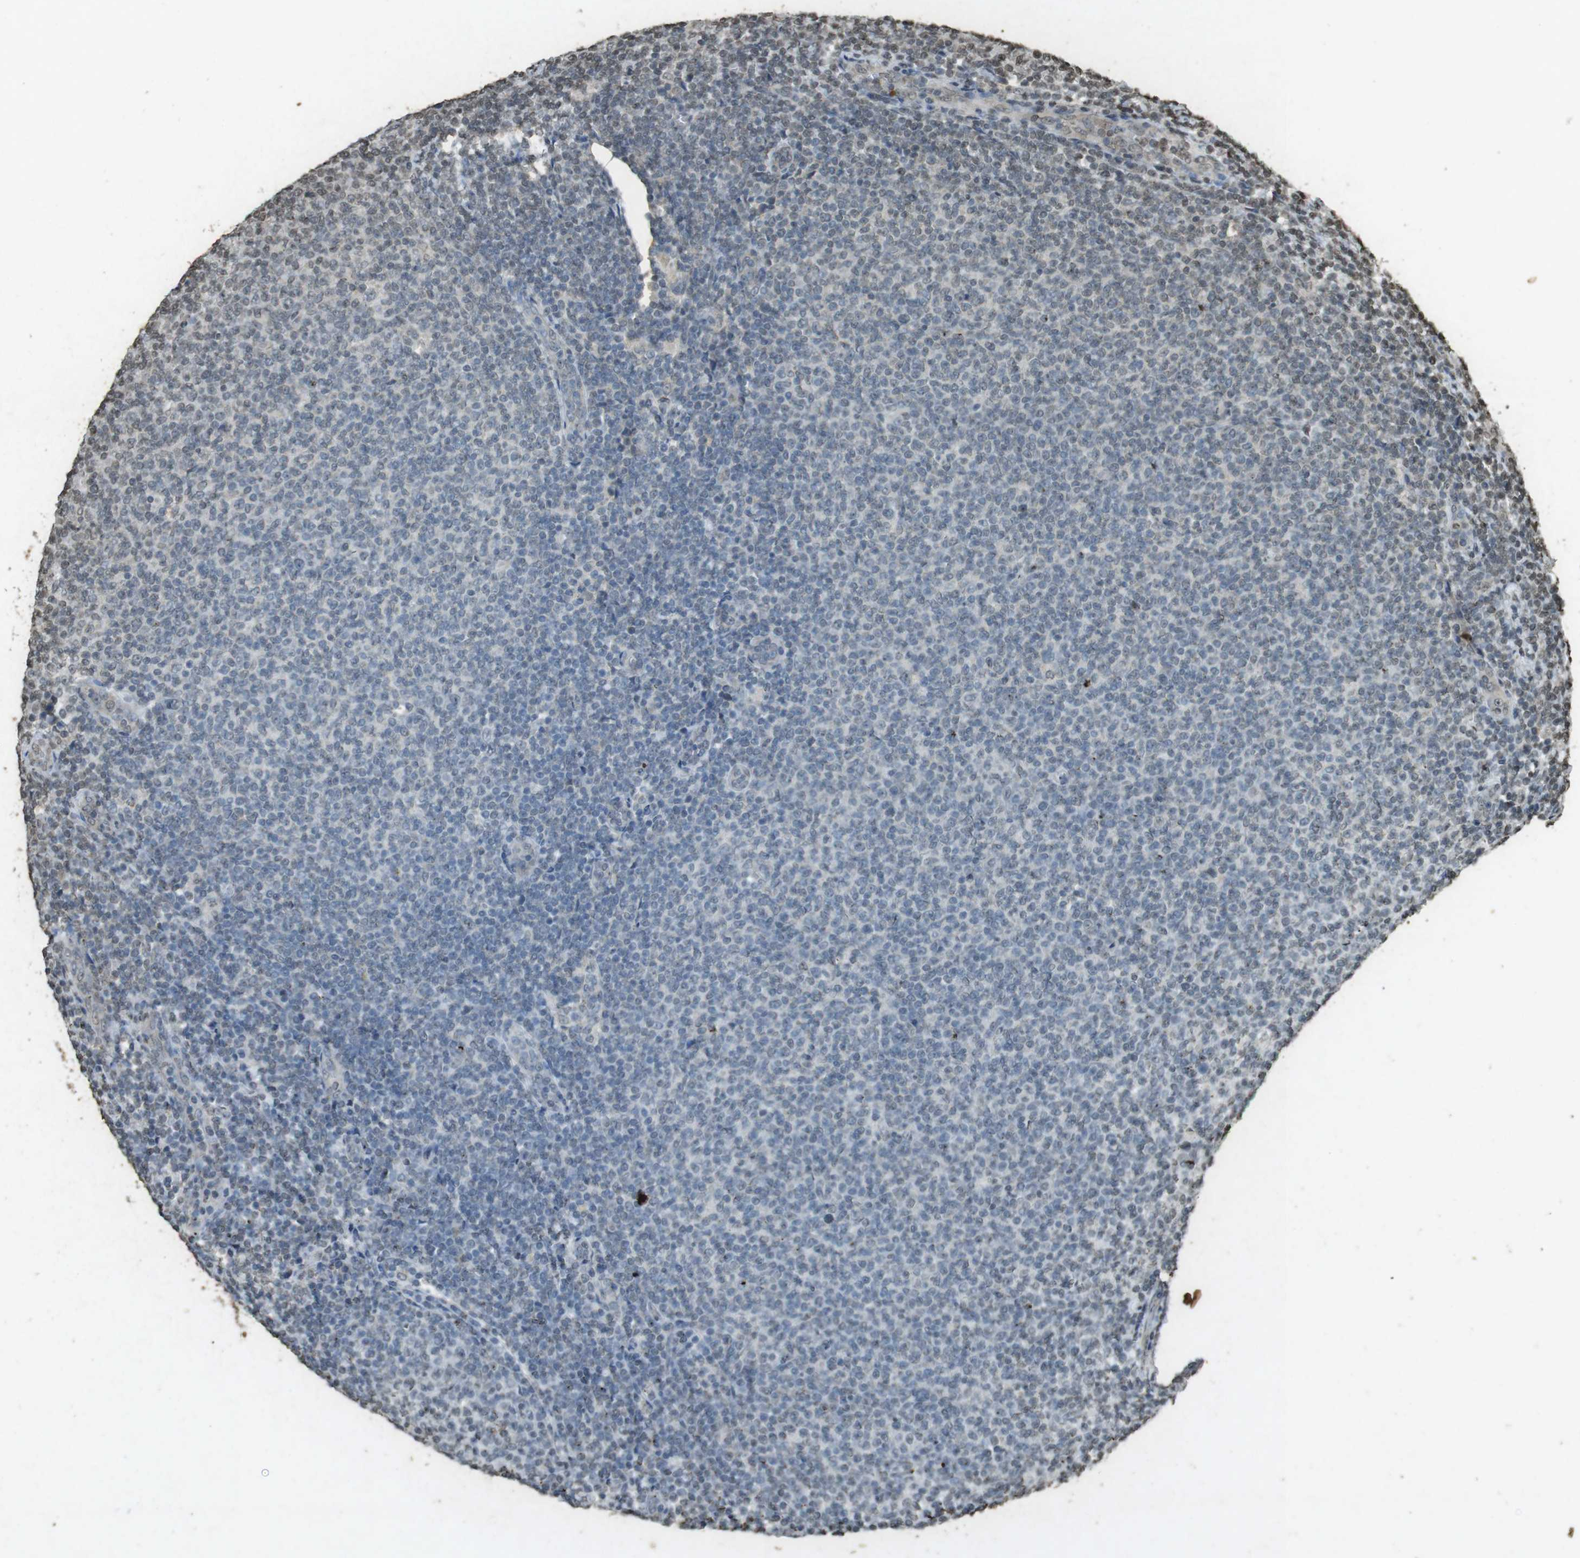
{"staining": {"intensity": "negative", "quantity": "none", "location": "none"}, "tissue": "lymphoma", "cell_type": "Tumor cells", "image_type": "cancer", "snomed": [{"axis": "morphology", "description": "Malignant lymphoma, non-Hodgkin's type, Low grade"}, {"axis": "topography", "description": "Lymph node"}], "caption": "An image of low-grade malignant lymphoma, non-Hodgkin's type stained for a protein exhibits no brown staining in tumor cells. Nuclei are stained in blue.", "gene": "ORC4", "patient": {"sex": "male", "age": 66}}